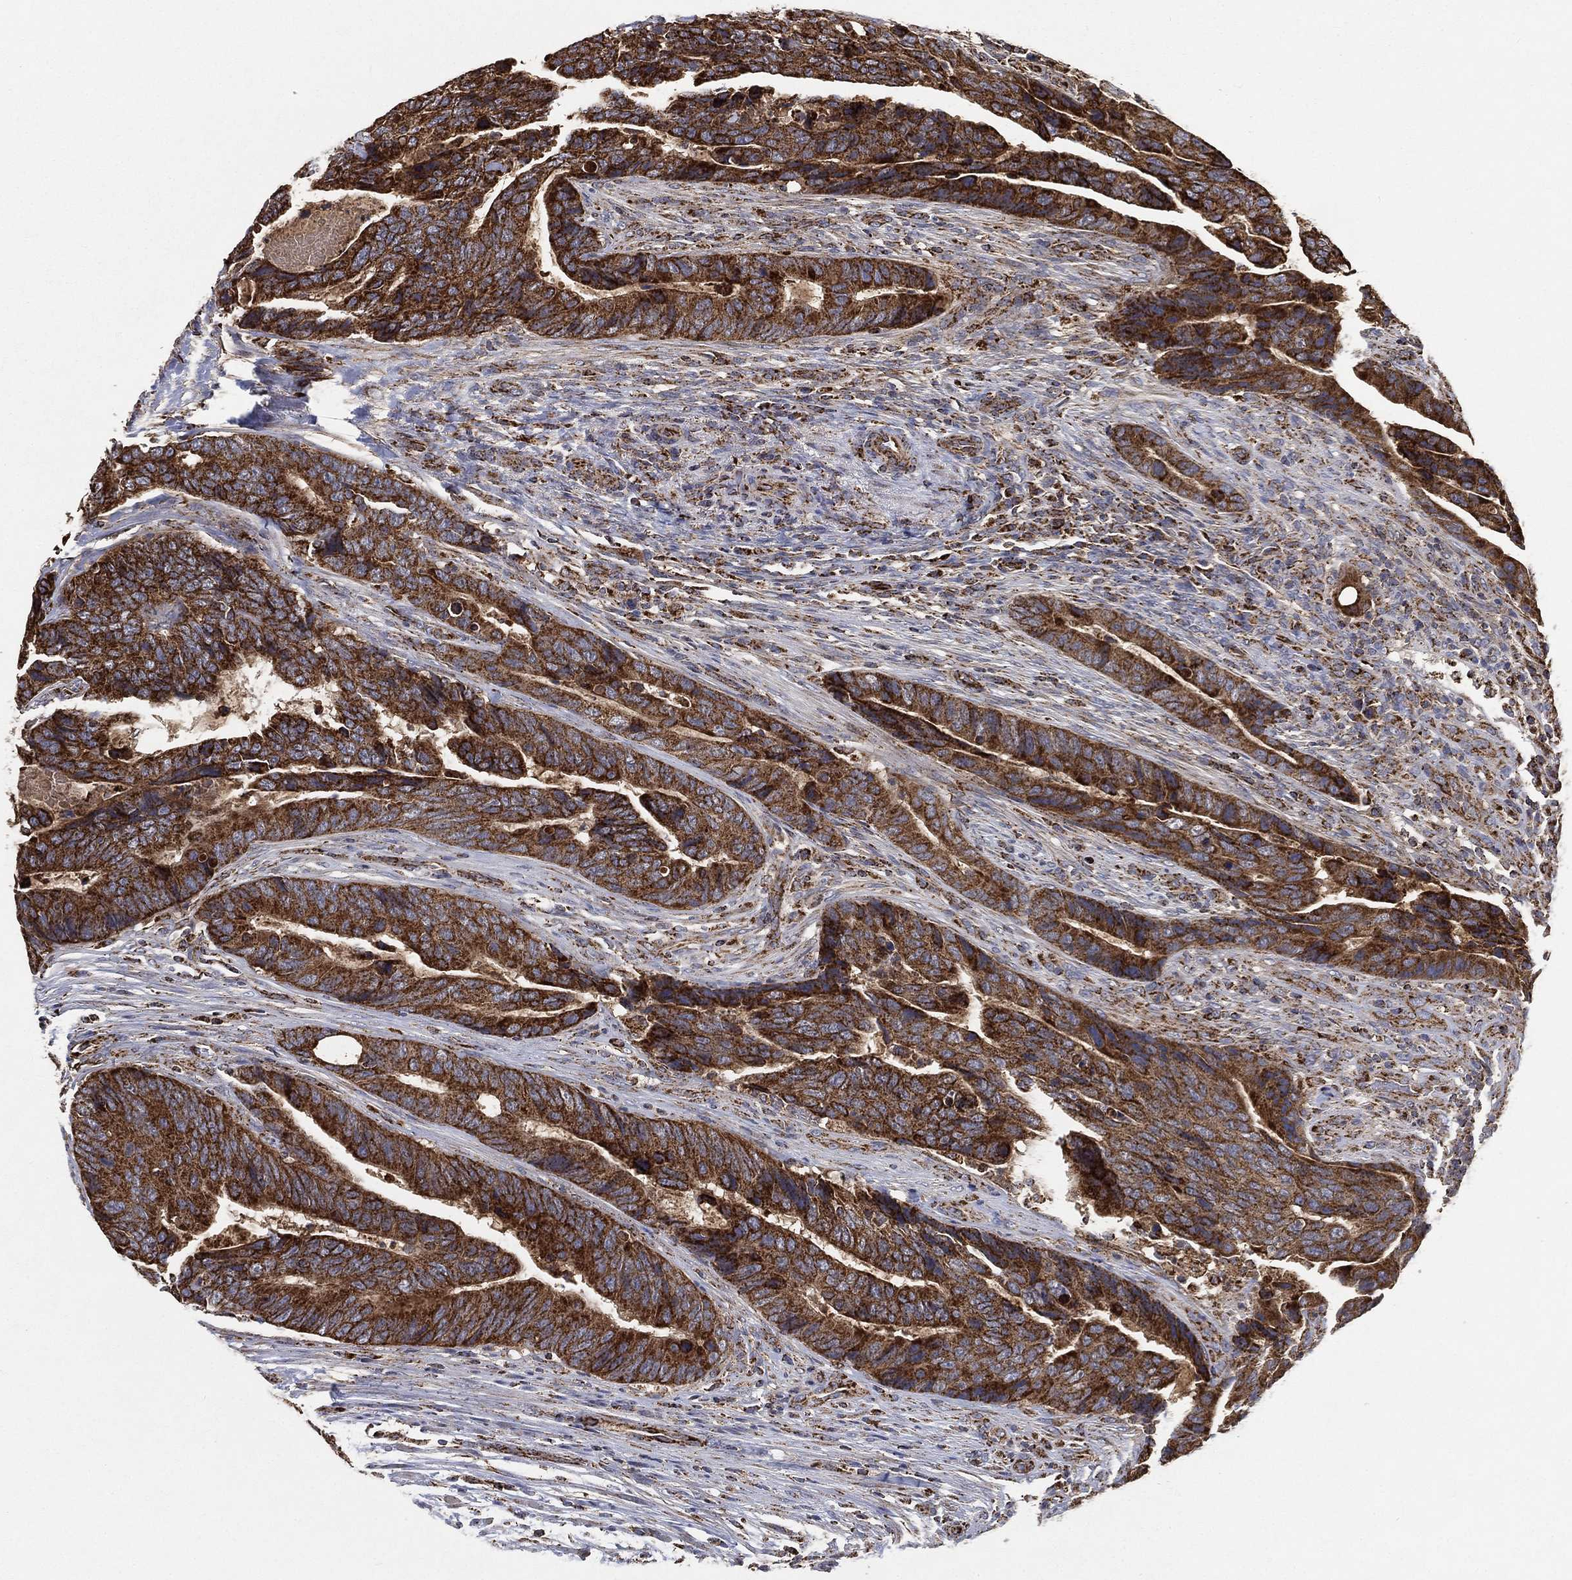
{"staining": {"intensity": "strong", "quantity": ">75%", "location": "cytoplasmic/membranous"}, "tissue": "colorectal cancer", "cell_type": "Tumor cells", "image_type": "cancer", "snomed": [{"axis": "morphology", "description": "Adenocarcinoma, NOS"}, {"axis": "topography", "description": "Colon"}], "caption": "Protein staining of colorectal adenocarcinoma tissue demonstrates strong cytoplasmic/membranous positivity in approximately >75% of tumor cells. (Stains: DAB (3,3'-diaminobenzidine) in brown, nuclei in blue, Microscopy: brightfield microscopy at high magnification).", "gene": "SLC38A7", "patient": {"sex": "female", "age": 56}}